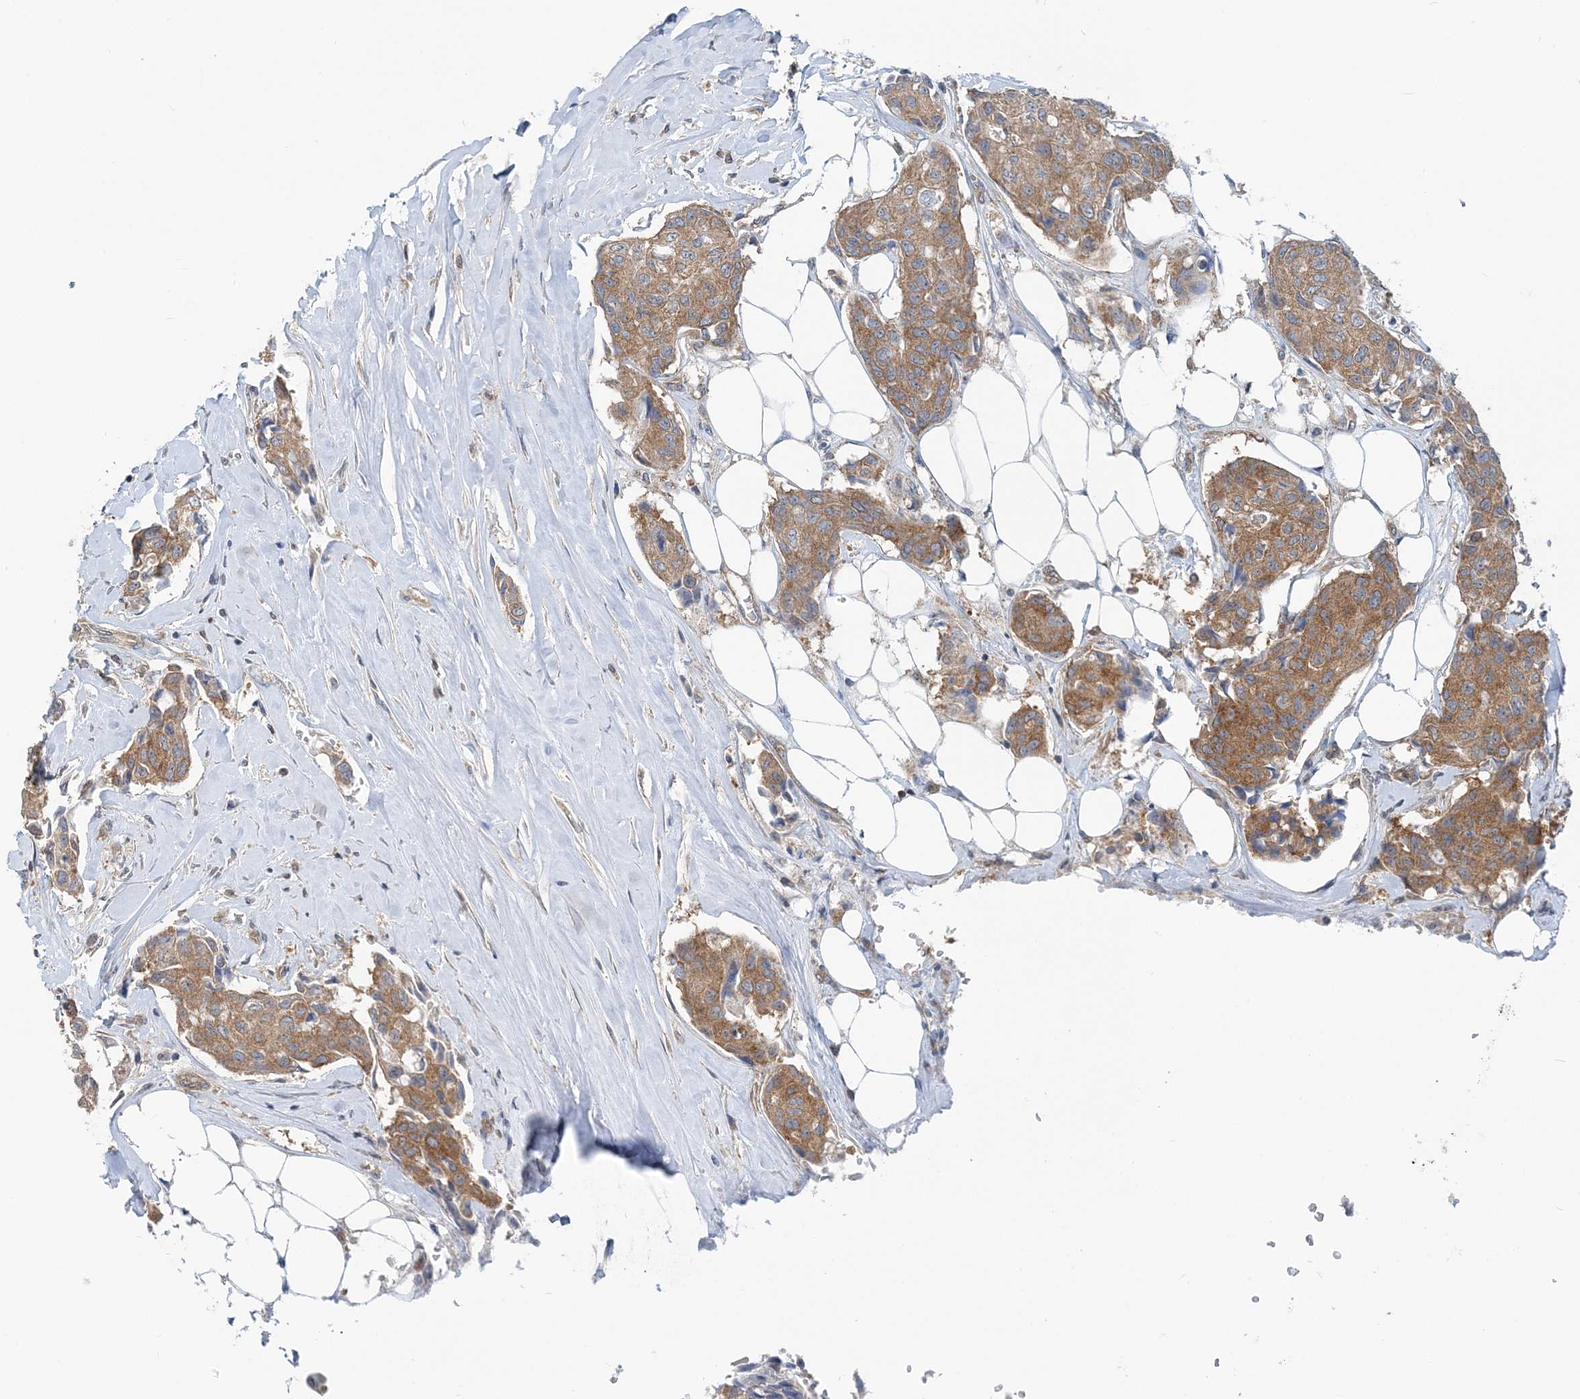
{"staining": {"intensity": "moderate", "quantity": ">75%", "location": "cytoplasmic/membranous"}, "tissue": "breast cancer", "cell_type": "Tumor cells", "image_type": "cancer", "snomed": [{"axis": "morphology", "description": "Duct carcinoma"}, {"axis": "topography", "description": "Breast"}], "caption": "Tumor cells reveal medium levels of moderate cytoplasmic/membranous expression in about >75% of cells in human breast cancer (infiltrating ductal carcinoma). (Stains: DAB in brown, nuclei in blue, Microscopy: brightfield microscopy at high magnification).", "gene": "MOB4", "patient": {"sex": "female", "age": 80}}